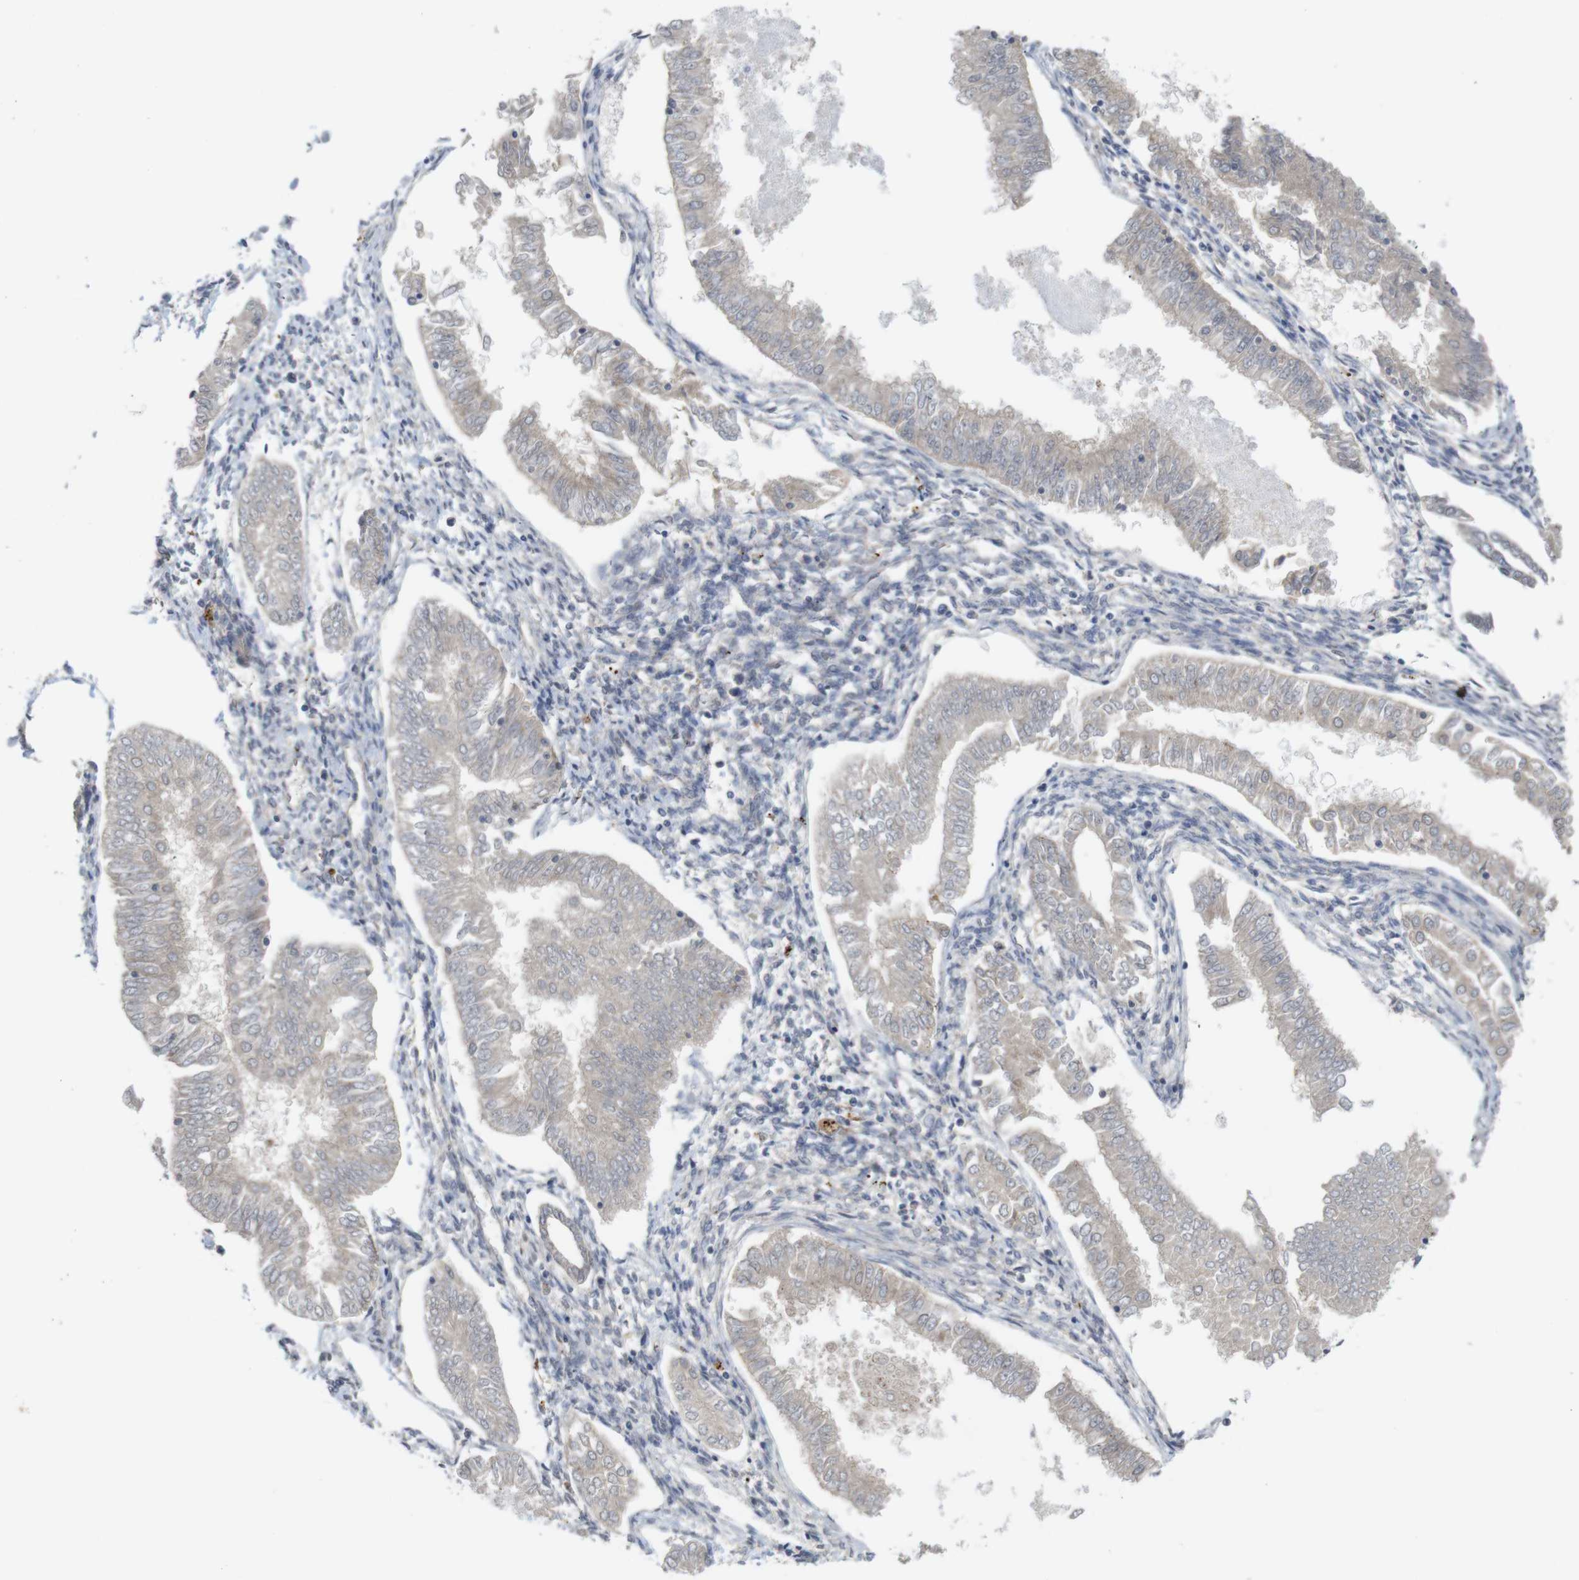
{"staining": {"intensity": "weak", "quantity": ">75%", "location": "cytoplasmic/membranous"}, "tissue": "endometrial cancer", "cell_type": "Tumor cells", "image_type": "cancer", "snomed": [{"axis": "morphology", "description": "Adenocarcinoma, NOS"}, {"axis": "topography", "description": "Endometrium"}], "caption": "High-magnification brightfield microscopy of endometrial cancer stained with DAB (3,3'-diaminobenzidine) (brown) and counterstained with hematoxylin (blue). tumor cells exhibit weak cytoplasmic/membranous staining is seen in about>75% of cells.", "gene": "BCAR3", "patient": {"sex": "female", "age": 53}}